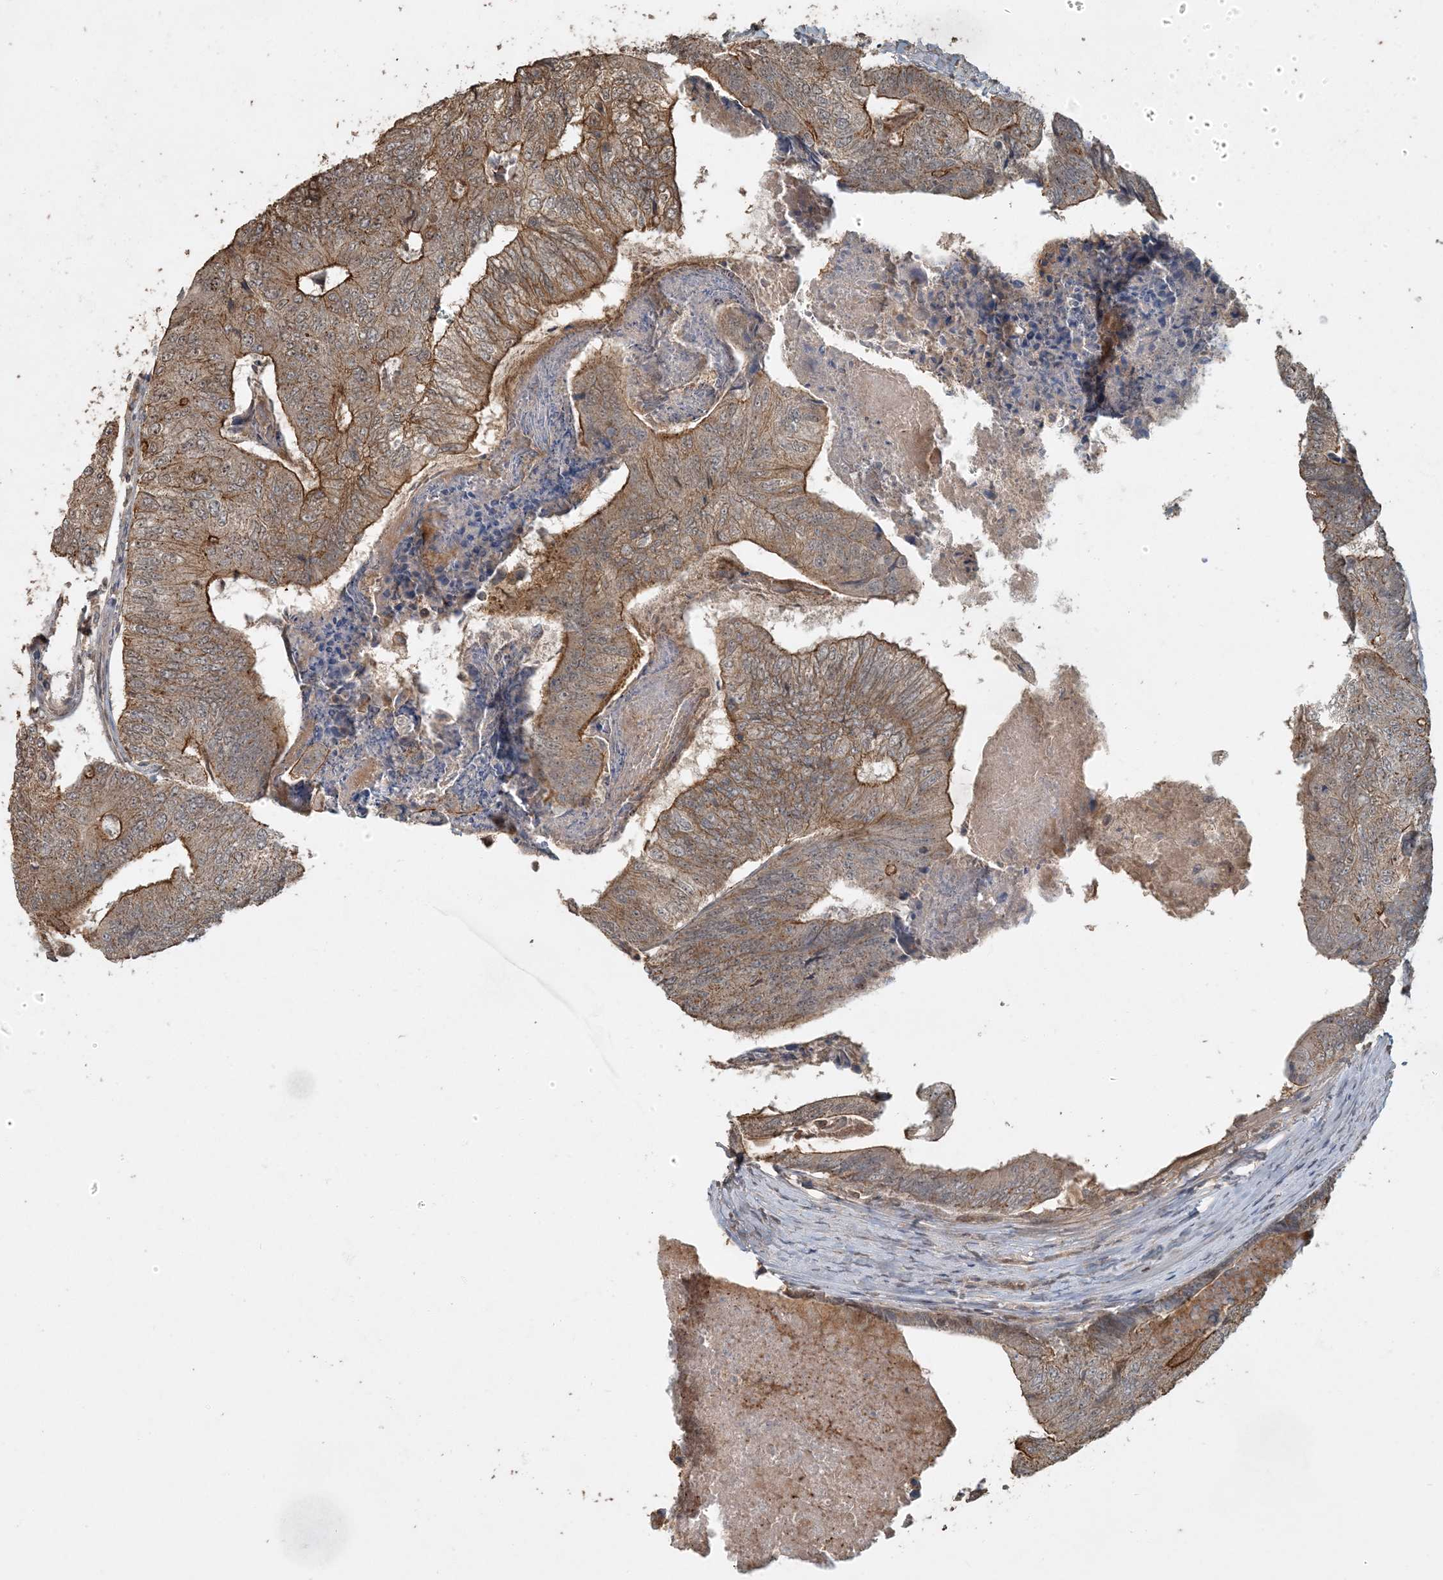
{"staining": {"intensity": "moderate", "quantity": ">75%", "location": "cytoplasmic/membranous"}, "tissue": "colorectal cancer", "cell_type": "Tumor cells", "image_type": "cancer", "snomed": [{"axis": "morphology", "description": "Adenocarcinoma, NOS"}, {"axis": "topography", "description": "Colon"}], "caption": "This histopathology image demonstrates colorectal adenocarcinoma stained with immunohistochemistry to label a protein in brown. The cytoplasmic/membranous of tumor cells show moderate positivity for the protein. Nuclei are counter-stained blue.", "gene": "AK9", "patient": {"sex": "female", "age": 67}}